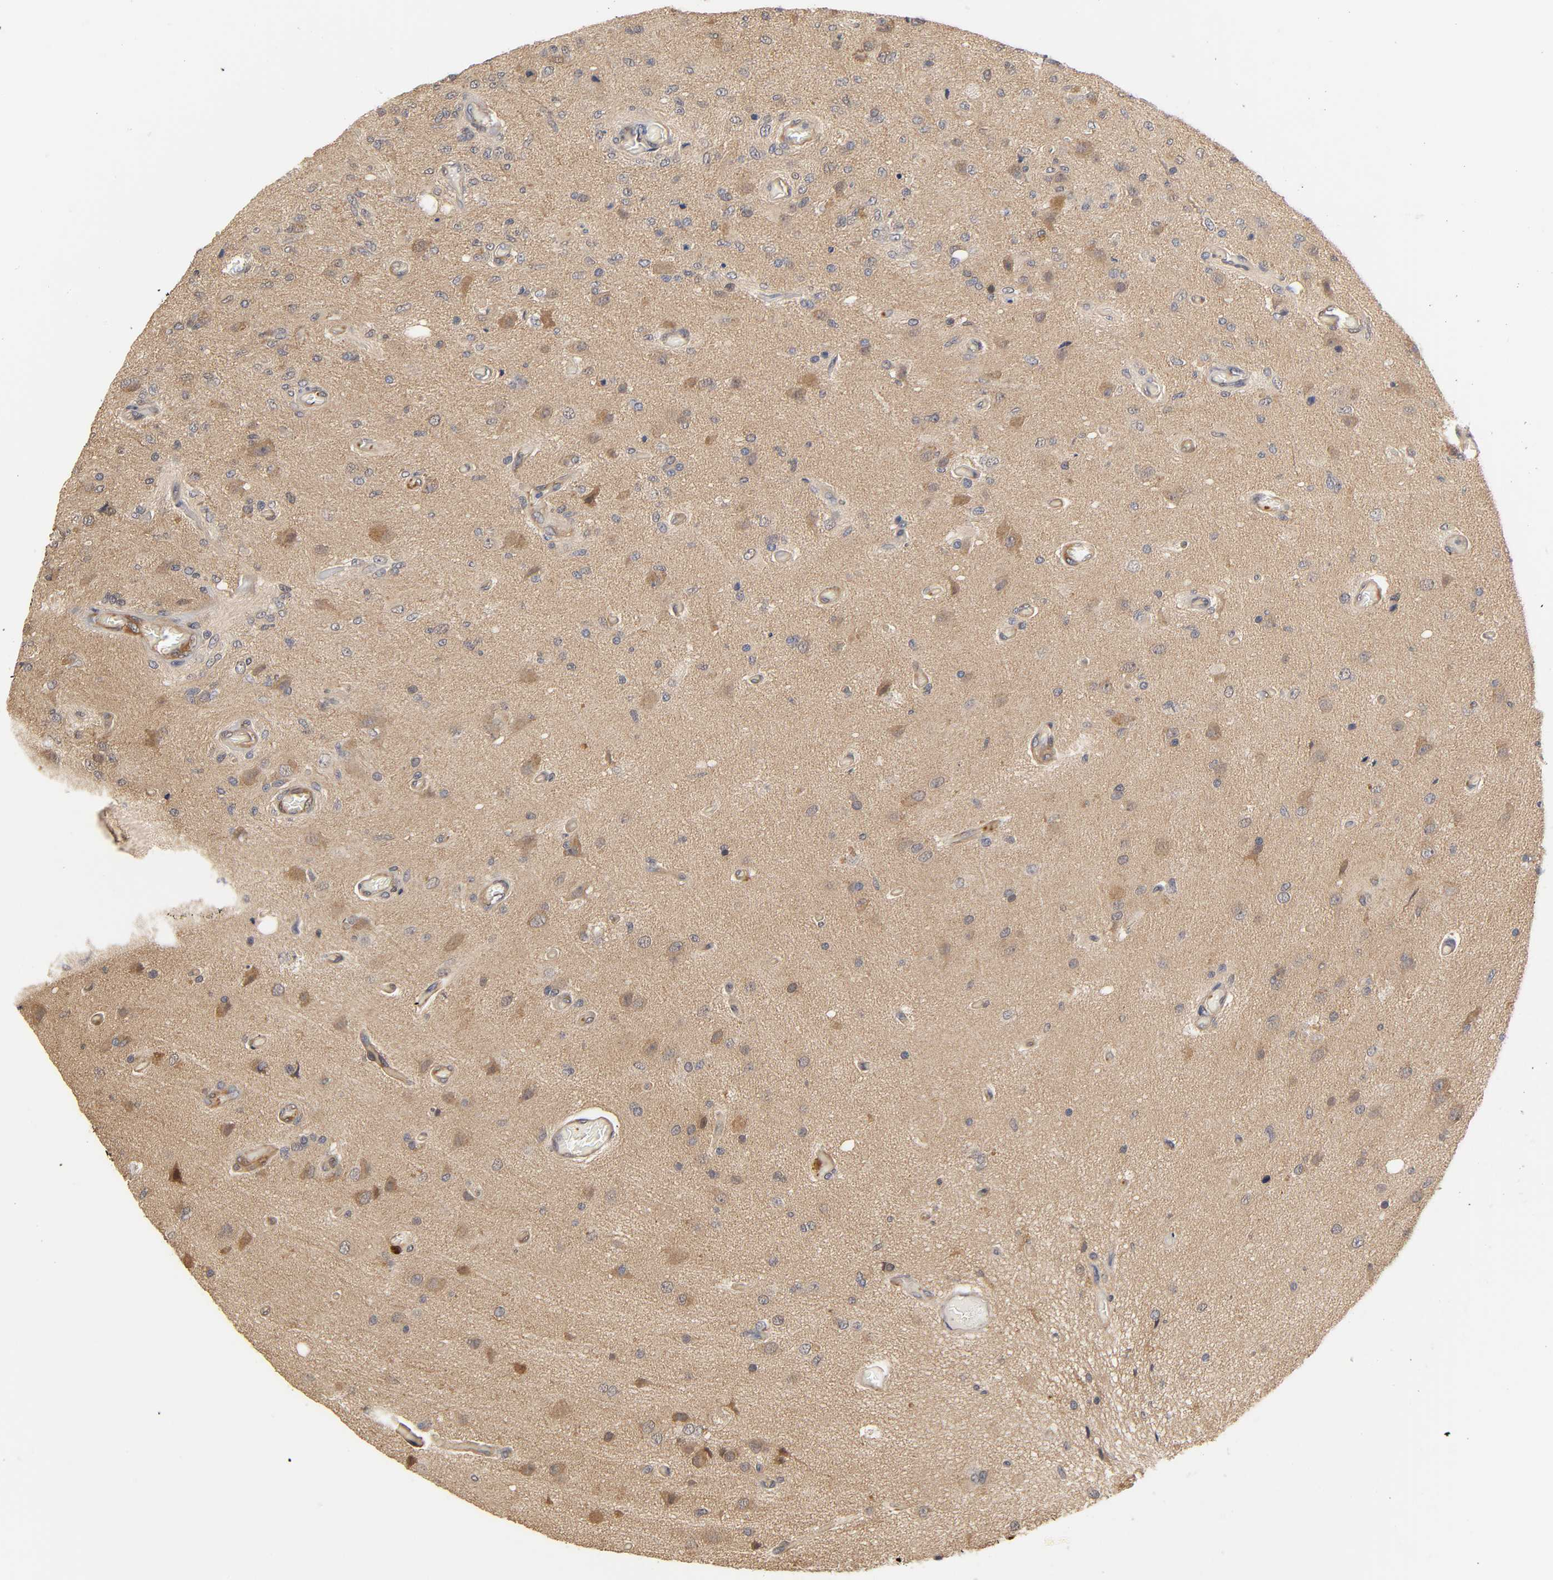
{"staining": {"intensity": "weak", "quantity": "25%-75%", "location": "cytoplasmic/membranous"}, "tissue": "glioma", "cell_type": "Tumor cells", "image_type": "cancer", "snomed": [{"axis": "morphology", "description": "Normal tissue, NOS"}, {"axis": "morphology", "description": "Glioma, malignant, High grade"}, {"axis": "topography", "description": "Cerebral cortex"}], "caption": "Brown immunohistochemical staining in human malignant glioma (high-grade) displays weak cytoplasmic/membranous positivity in approximately 25%-75% of tumor cells.", "gene": "PDE5A", "patient": {"sex": "male", "age": 77}}